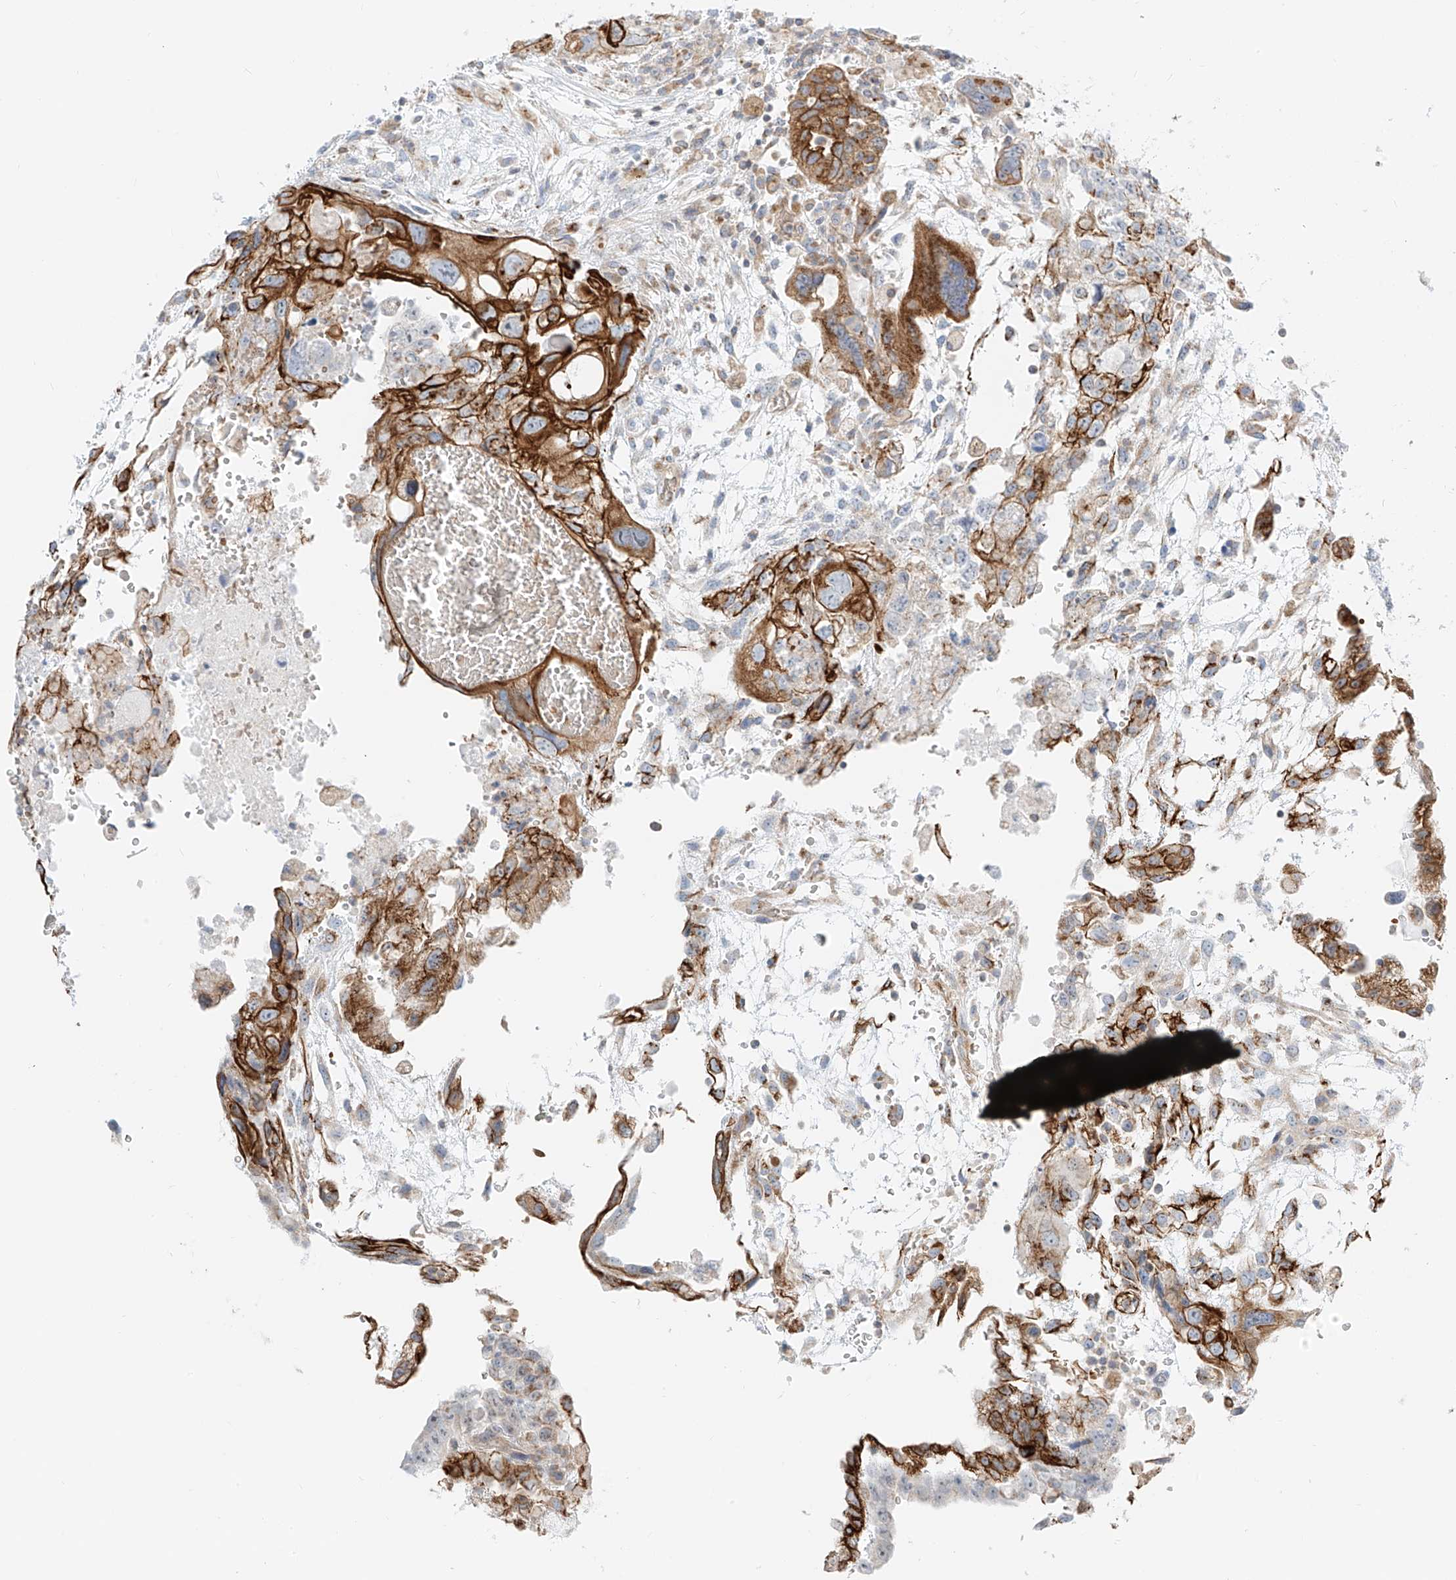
{"staining": {"intensity": "strong", "quantity": "25%-75%", "location": "cytoplasmic/membranous"}, "tissue": "testis cancer", "cell_type": "Tumor cells", "image_type": "cancer", "snomed": [{"axis": "morphology", "description": "Carcinoma, Embryonal, NOS"}, {"axis": "topography", "description": "Testis"}], "caption": "Testis cancer was stained to show a protein in brown. There is high levels of strong cytoplasmic/membranous positivity in about 25%-75% of tumor cells.", "gene": "EIPR1", "patient": {"sex": "male", "age": 36}}